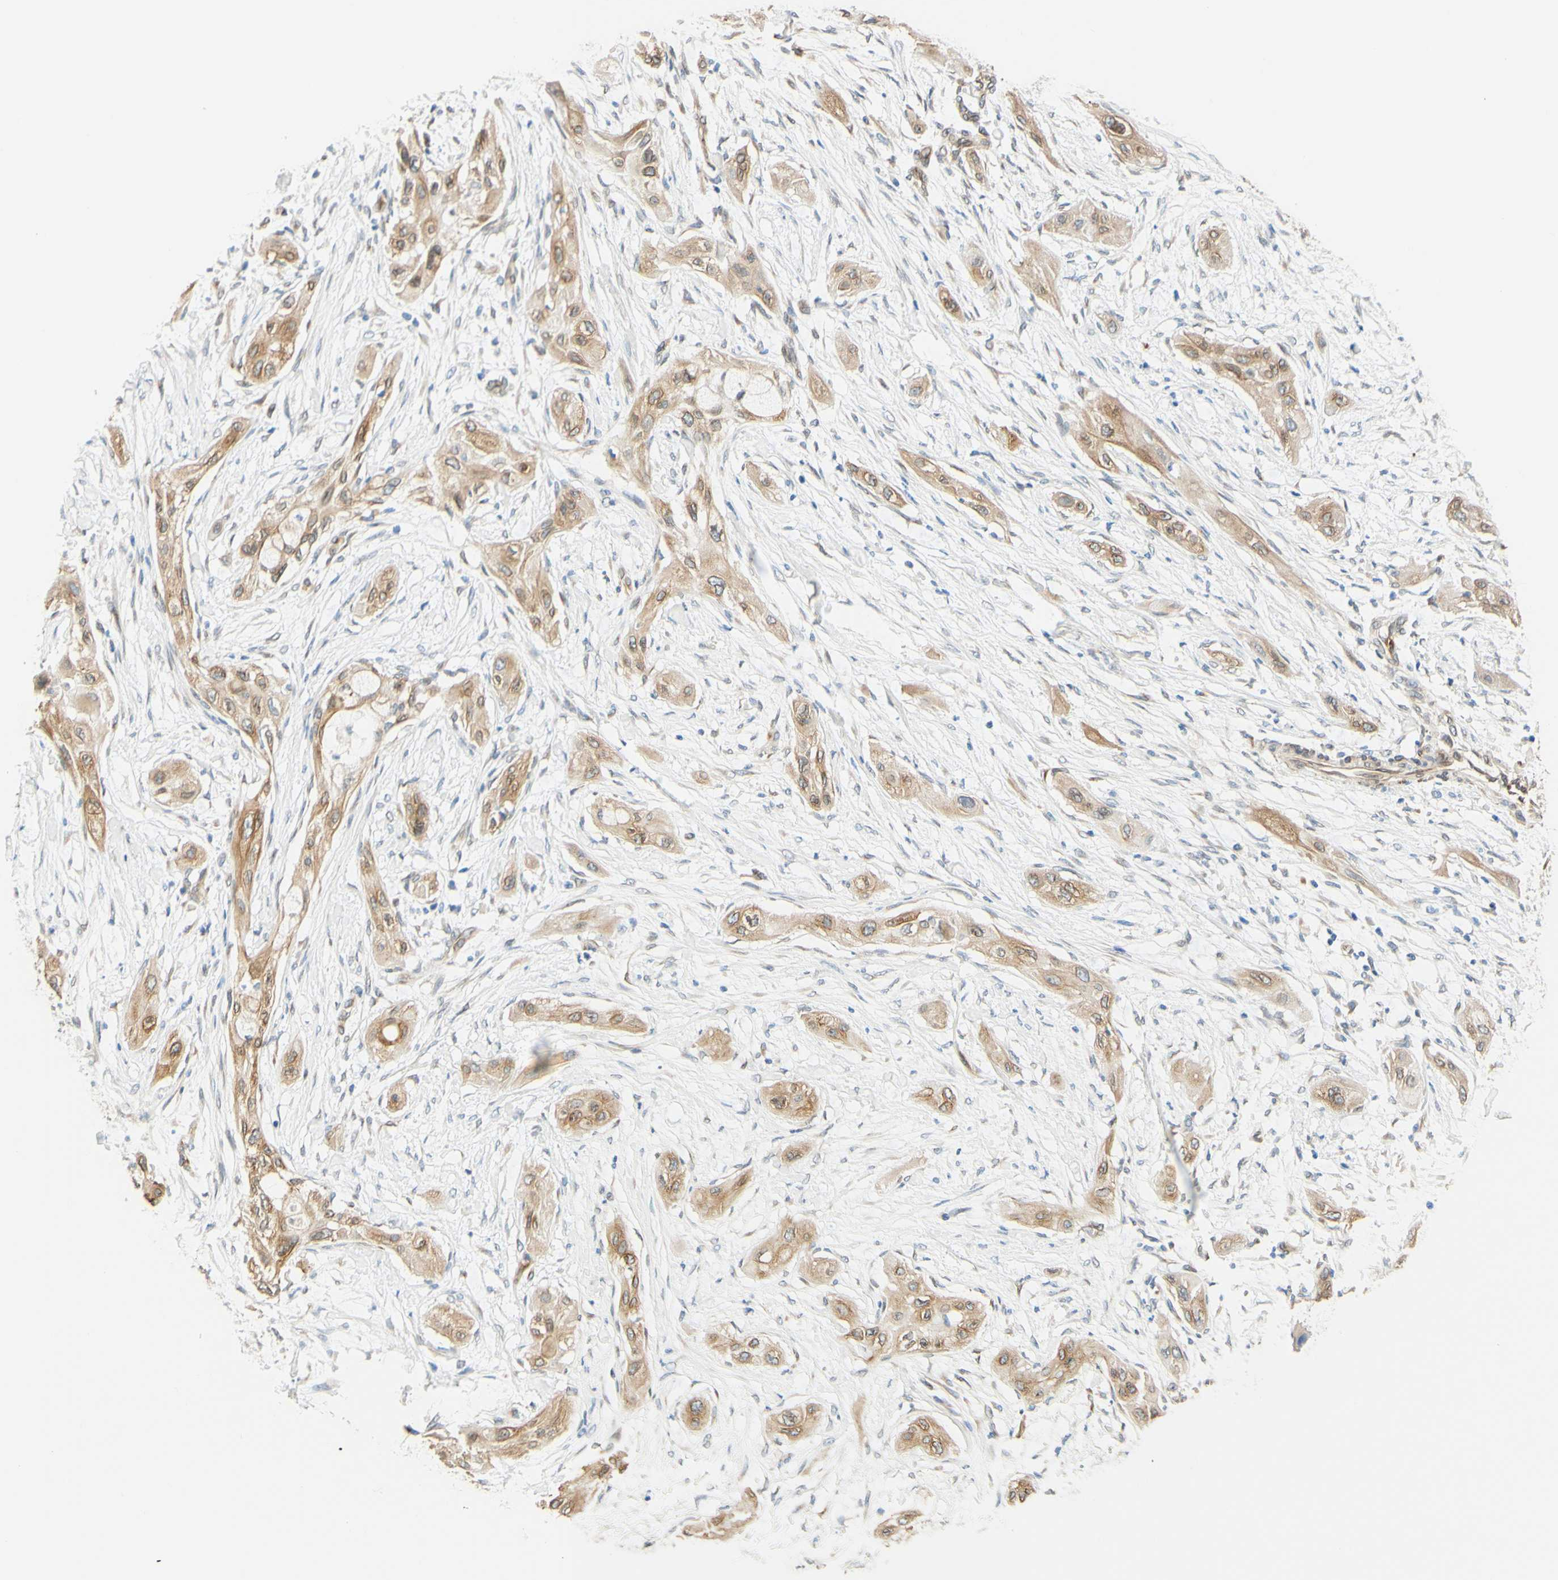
{"staining": {"intensity": "moderate", "quantity": ">75%", "location": "cytoplasmic/membranous,nuclear"}, "tissue": "lung cancer", "cell_type": "Tumor cells", "image_type": "cancer", "snomed": [{"axis": "morphology", "description": "Squamous cell carcinoma, NOS"}, {"axis": "topography", "description": "Lung"}], "caption": "Protein expression analysis of human lung squamous cell carcinoma reveals moderate cytoplasmic/membranous and nuclear positivity in about >75% of tumor cells. Ihc stains the protein of interest in brown and the nuclei are stained blue.", "gene": "ENDOD1", "patient": {"sex": "female", "age": 47}}